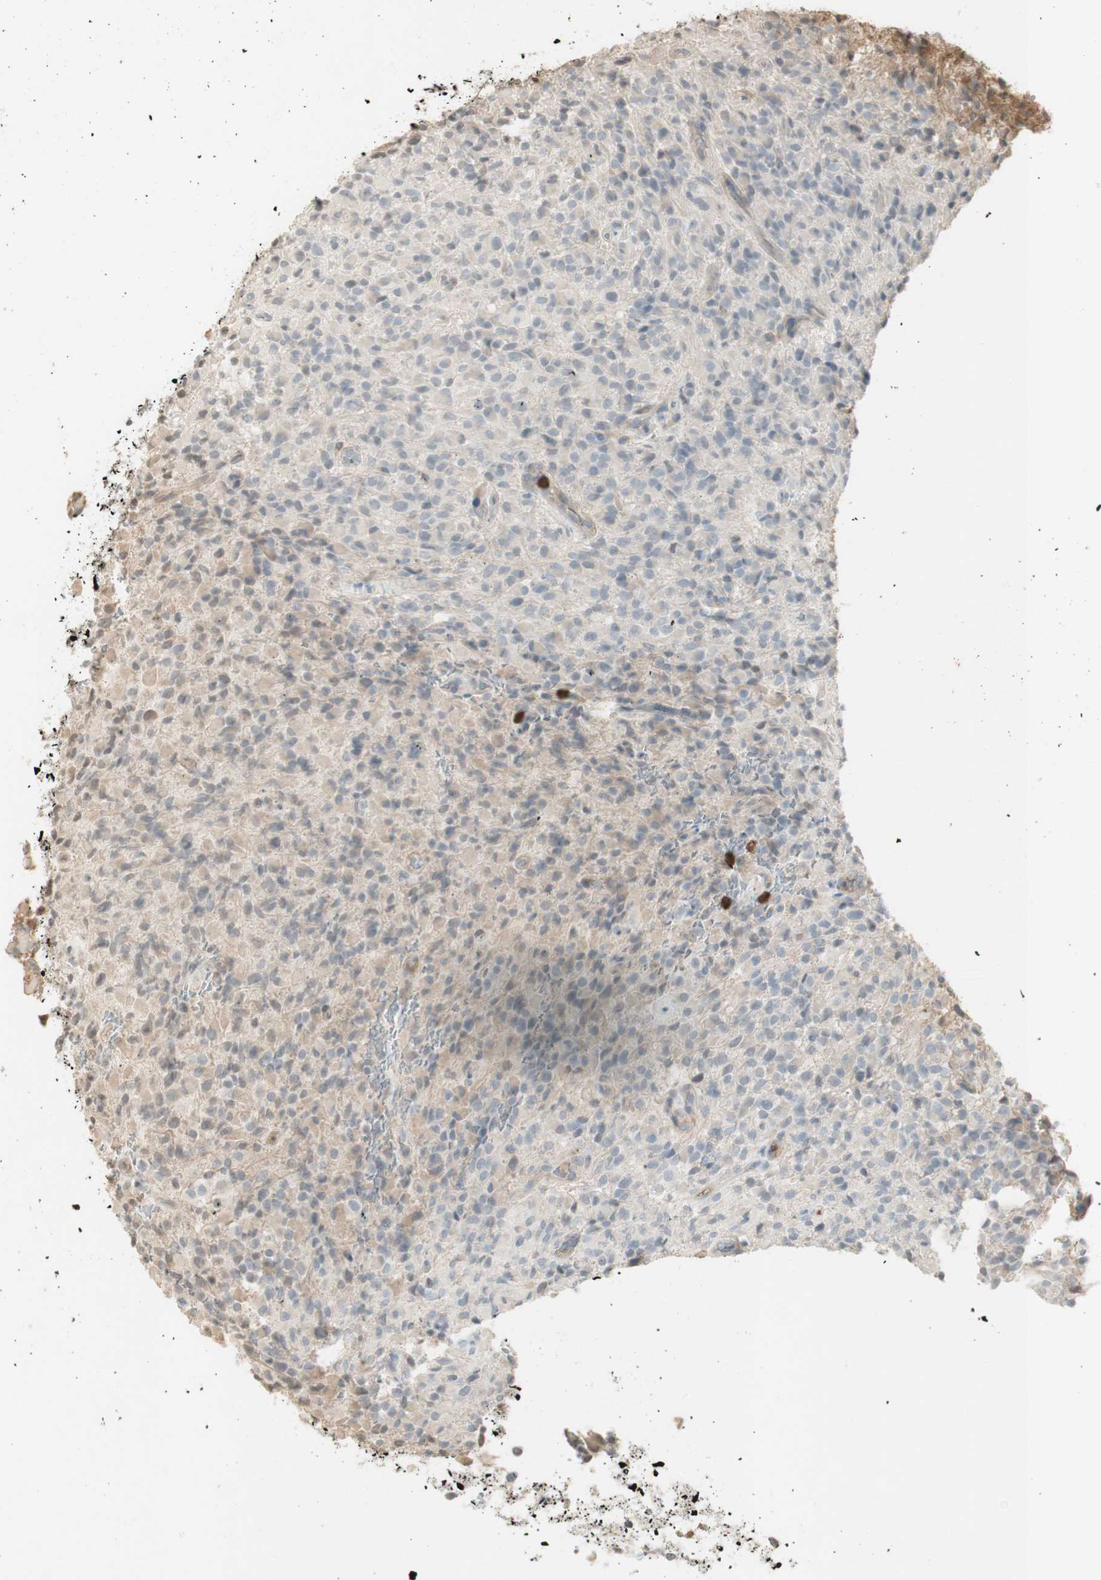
{"staining": {"intensity": "weak", "quantity": "<25%", "location": "cytoplasmic/membranous"}, "tissue": "glioma", "cell_type": "Tumor cells", "image_type": "cancer", "snomed": [{"axis": "morphology", "description": "Glioma, malignant, High grade"}, {"axis": "topography", "description": "Brain"}], "caption": "Tumor cells are negative for brown protein staining in malignant high-grade glioma. (Stains: DAB (3,3'-diaminobenzidine) immunohistochemistry (IHC) with hematoxylin counter stain, Microscopy: brightfield microscopy at high magnification).", "gene": "NID1", "patient": {"sex": "male", "age": 71}}